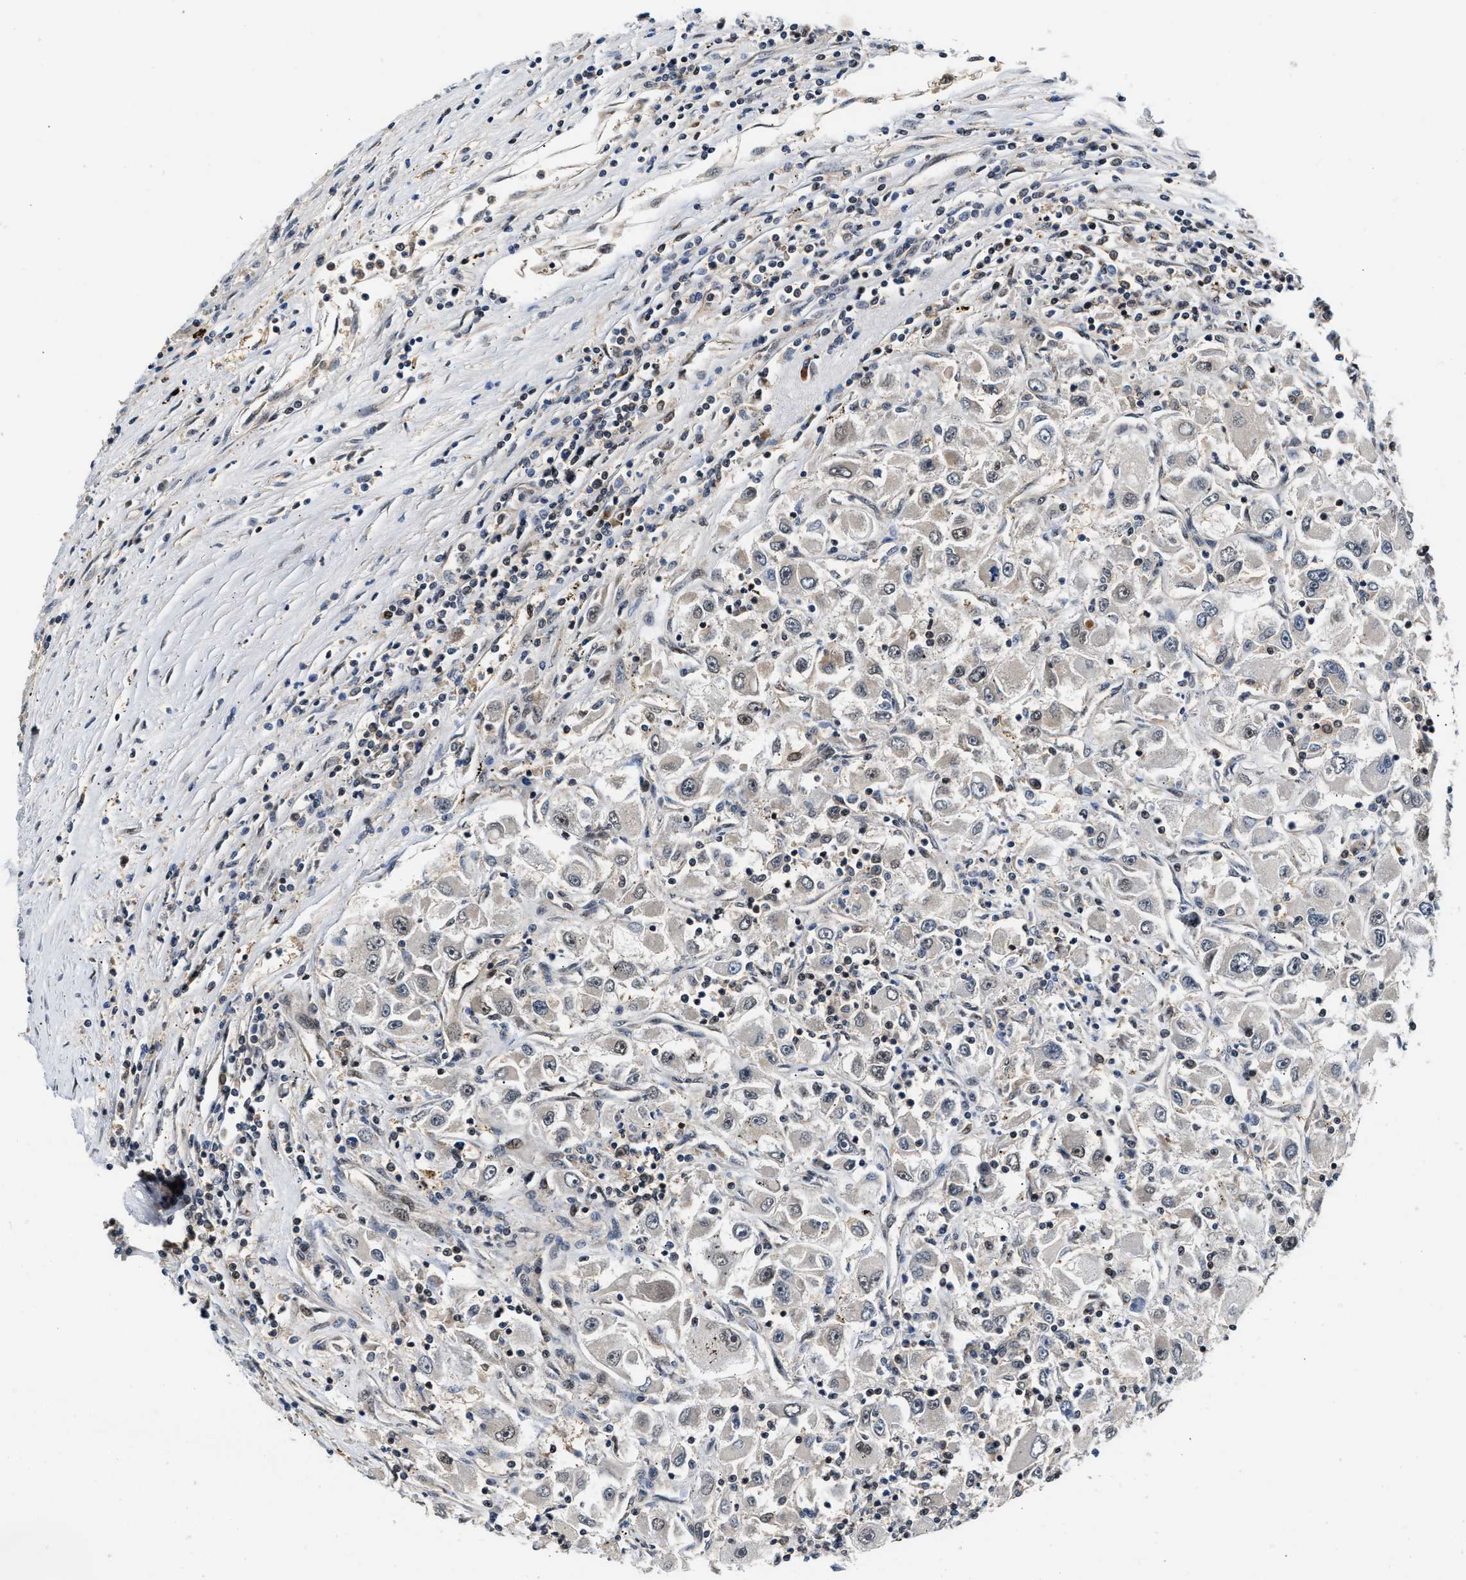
{"staining": {"intensity": "negative", "quantity": "none", "location": "none"}, "tissue": "renal cancer", "cell_type": "Tumor cells", "image_type": "cancer", "snomed": [{"axis": "morphology", "description": "Adenocarcinoma, NOS"}, {"axis": "topography", "description": "Kidney"}], "caption": "IHC of human renal cancer reveals no expression in tumor cells.", "gene": "TUT7", "patient": {"sex": "female", "age": 52}}